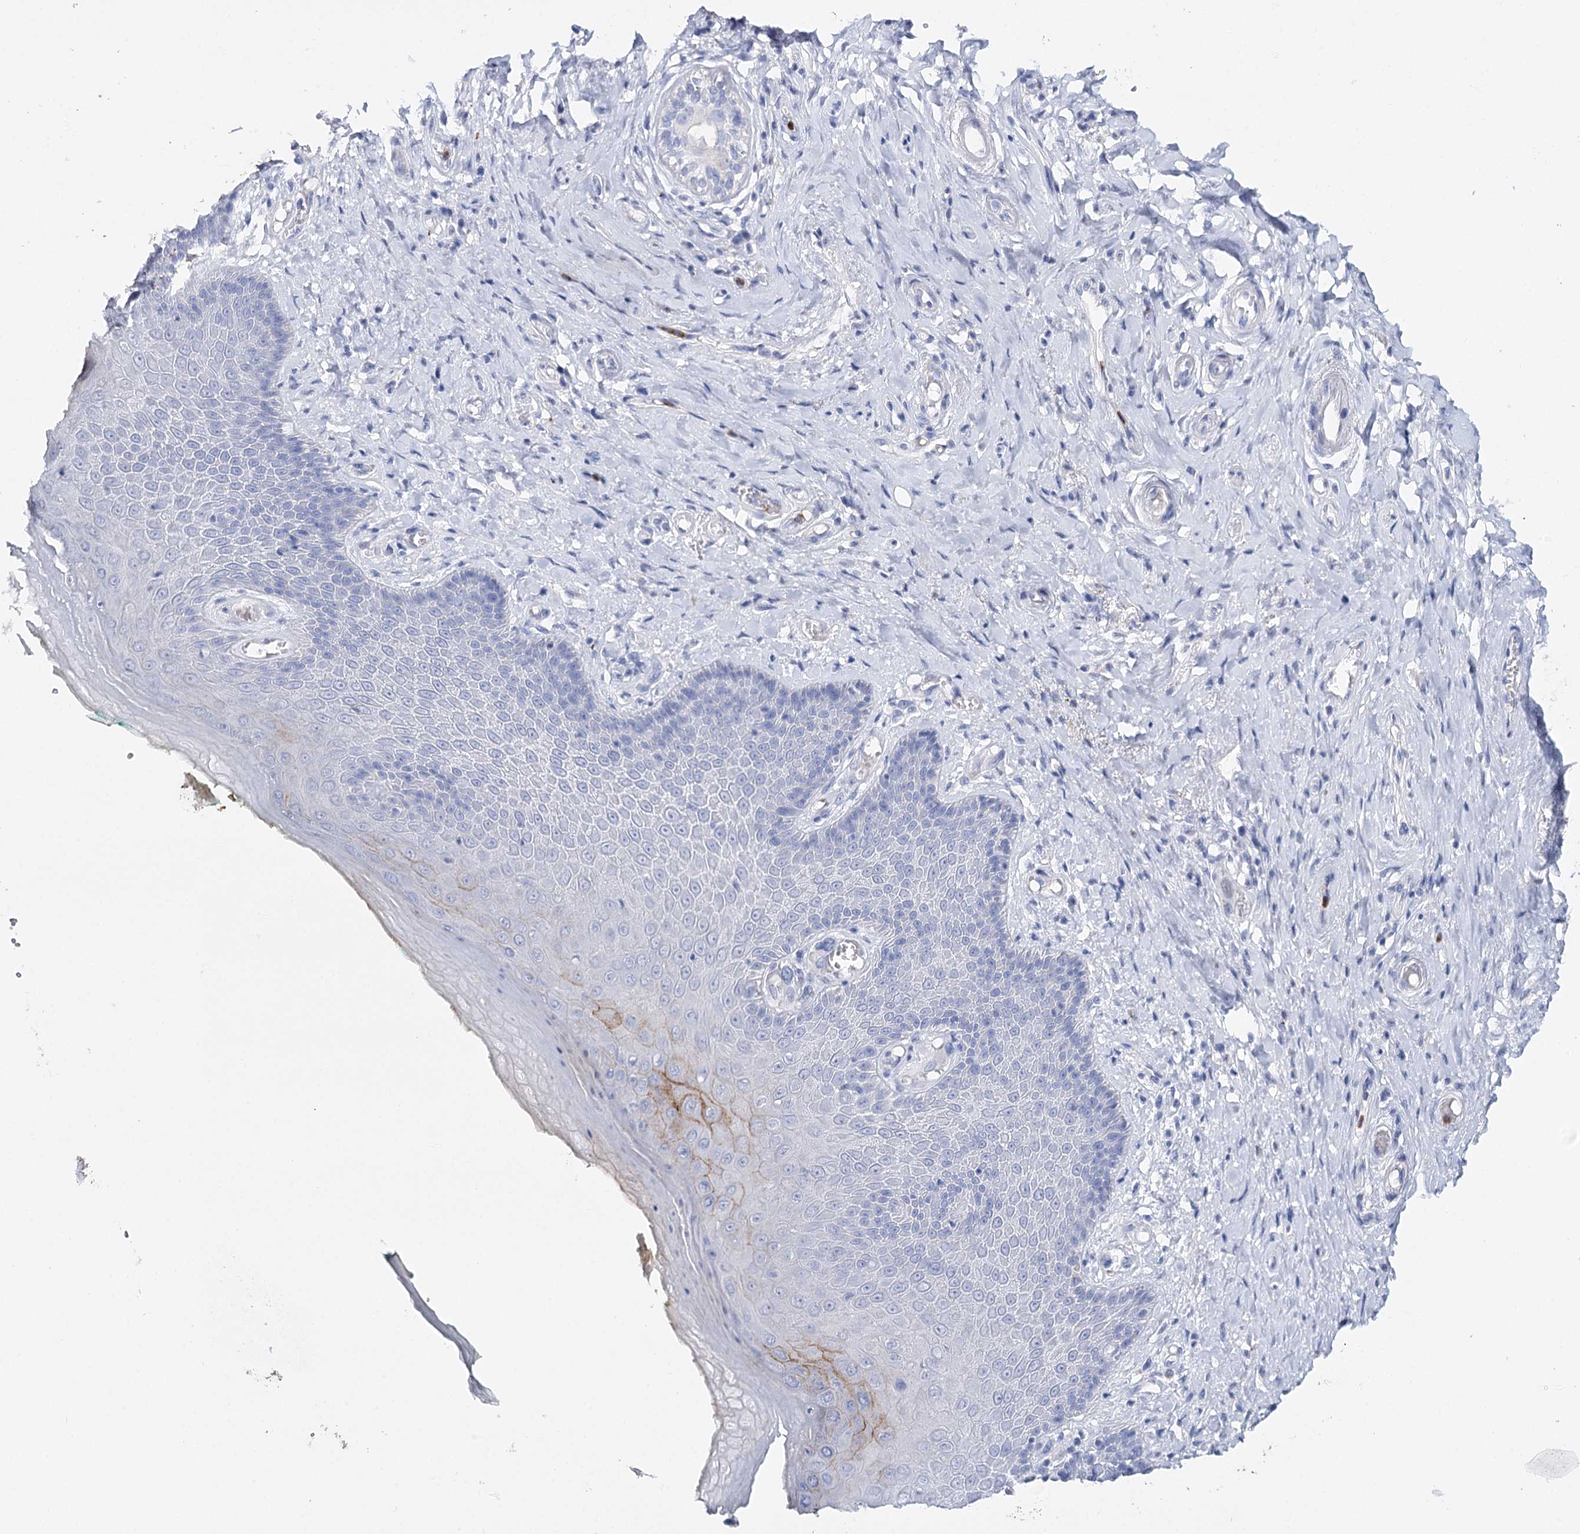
{"staining": {"intensity": "moderate", "quantity": "<25%", "location": "cytoplasmic/membranous"}, "tissue": "skin", "cell_type": "Epidermal cells", "image_type": "normal", "snomed": [{"axis": "morphology", "description": "Normal tissue, NOS"}, {"axis": "topography", "description": "Anal"}], "caption": "DAB (3,3'-diaminobenzidine) immunohistochemical staining of benign skin displays moderate cytoplasmic/membranous protein expression in about <25% of epidermal cells.", "gene": "CEACAM8", "patient": {"sex": "male", "age": 78}}